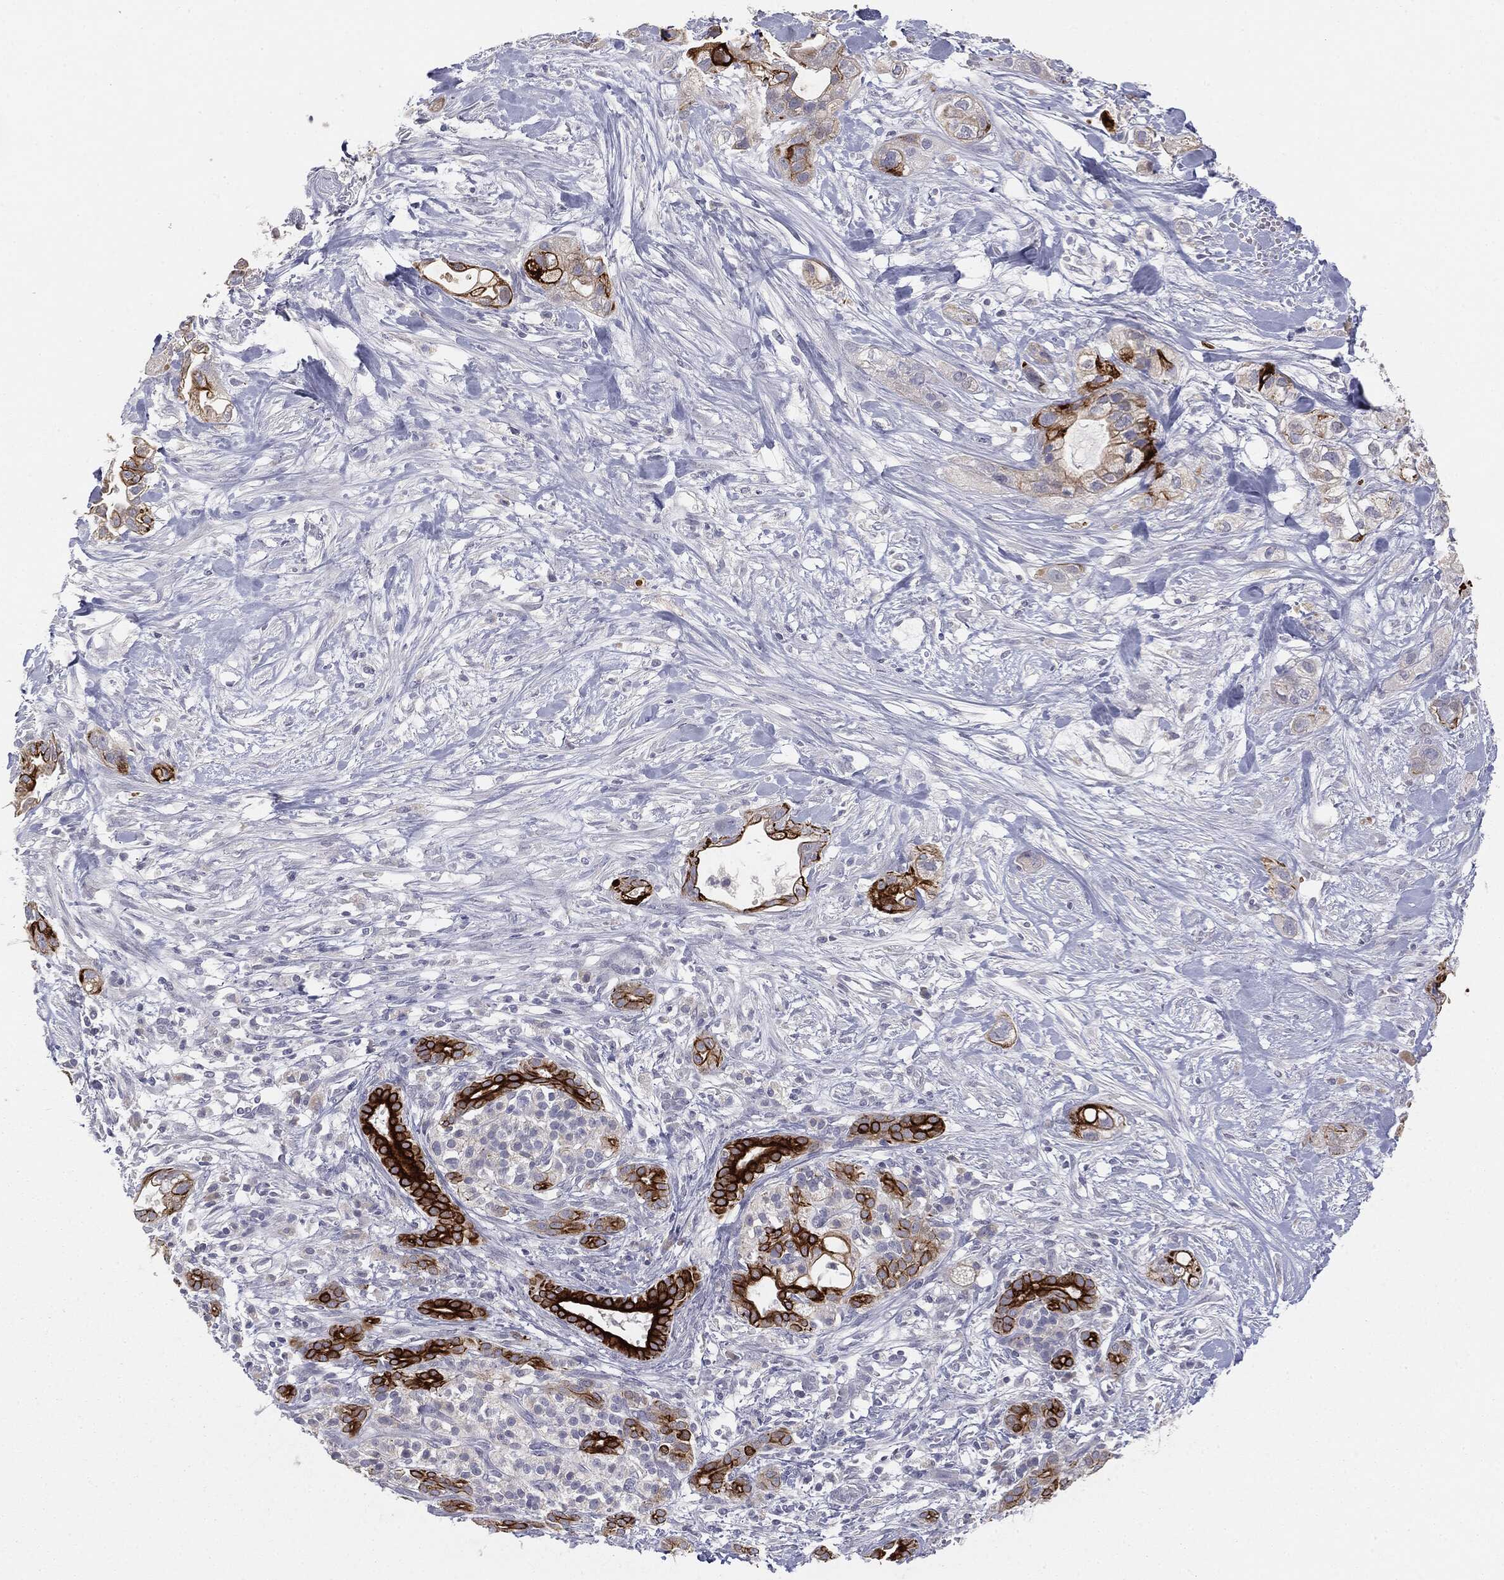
{"staining": {"intensity": "strong", "quantity": ">75%", "location": "cytoplasmic/membranous"}, "tissue": "pancreatic cancer", "cell_type": "Tumor cells", "image_type": "cancer", "snomed": [{"axis": "morphology", "description": "Adenocarcinoma, NOS"}, {"axis": "topography", "description": "Pancreas"}], "caption": "Human pancreatic adenocarcinoma stained for a protein (brown) exhibits strong cytoplasmic/membranous positive positivity in approximately >75% of tumor cells.", "gene": "MUC1", "patient": {"sex": "male", "age": 44}}